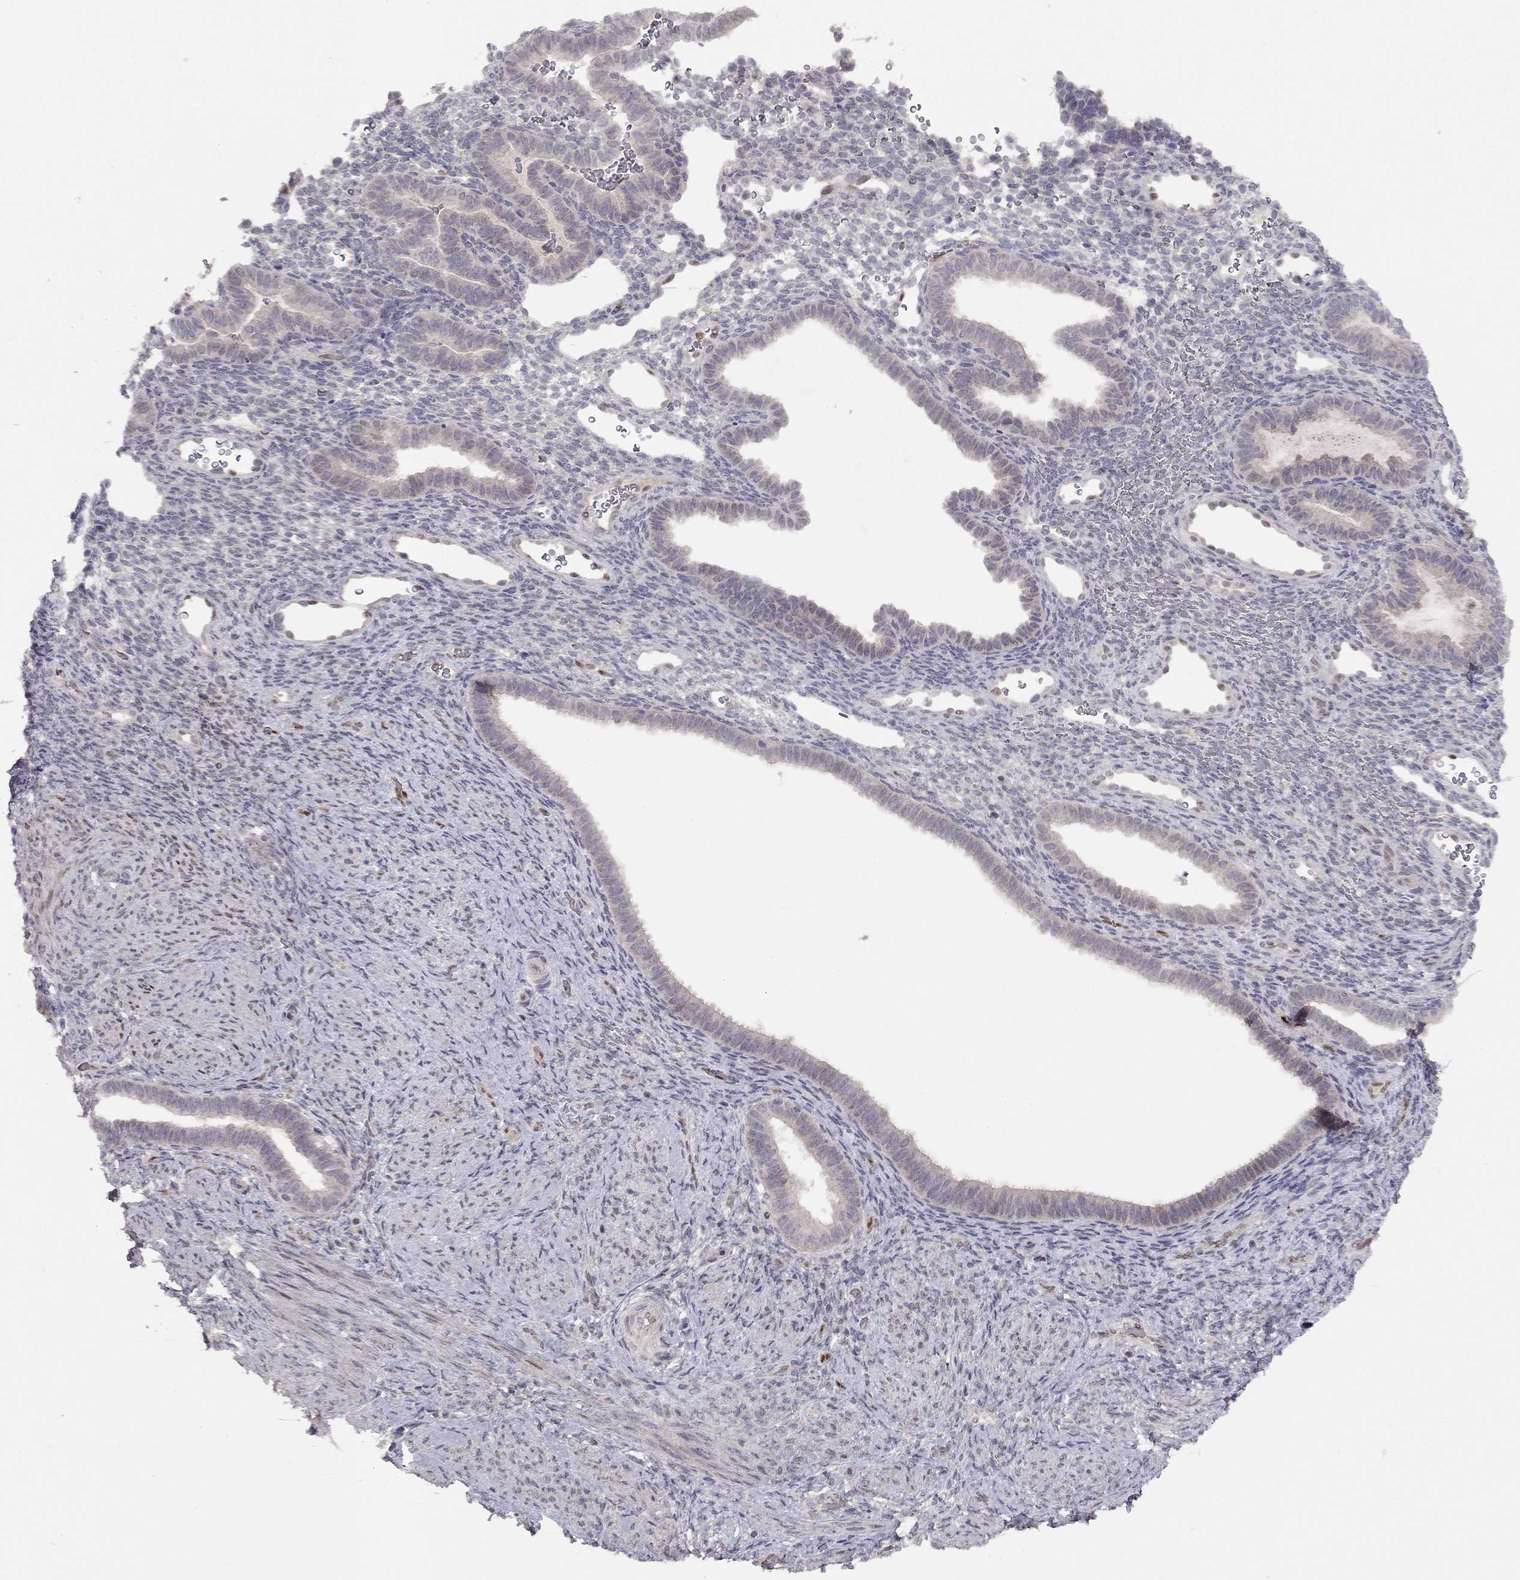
{"staining": {"intensity": "negative", "quantity": "none", "location": "none"}, "tissue": "endometrium", "cell_type": "Cells in endometrial stroma", "image_type": "normal", "snomed": [{"axis": "morphology", "description": "Normal tissue, NOS"}, {"axis": "topography", "description": "Endometrium"}], "caption": "Endometrium stained for a protein using immunohistochemistry (IHC) demonstrates no positivity cells in endometrial stroma.", "gene": "ESR2", "patient": {"sex": "female", "age": 34}}